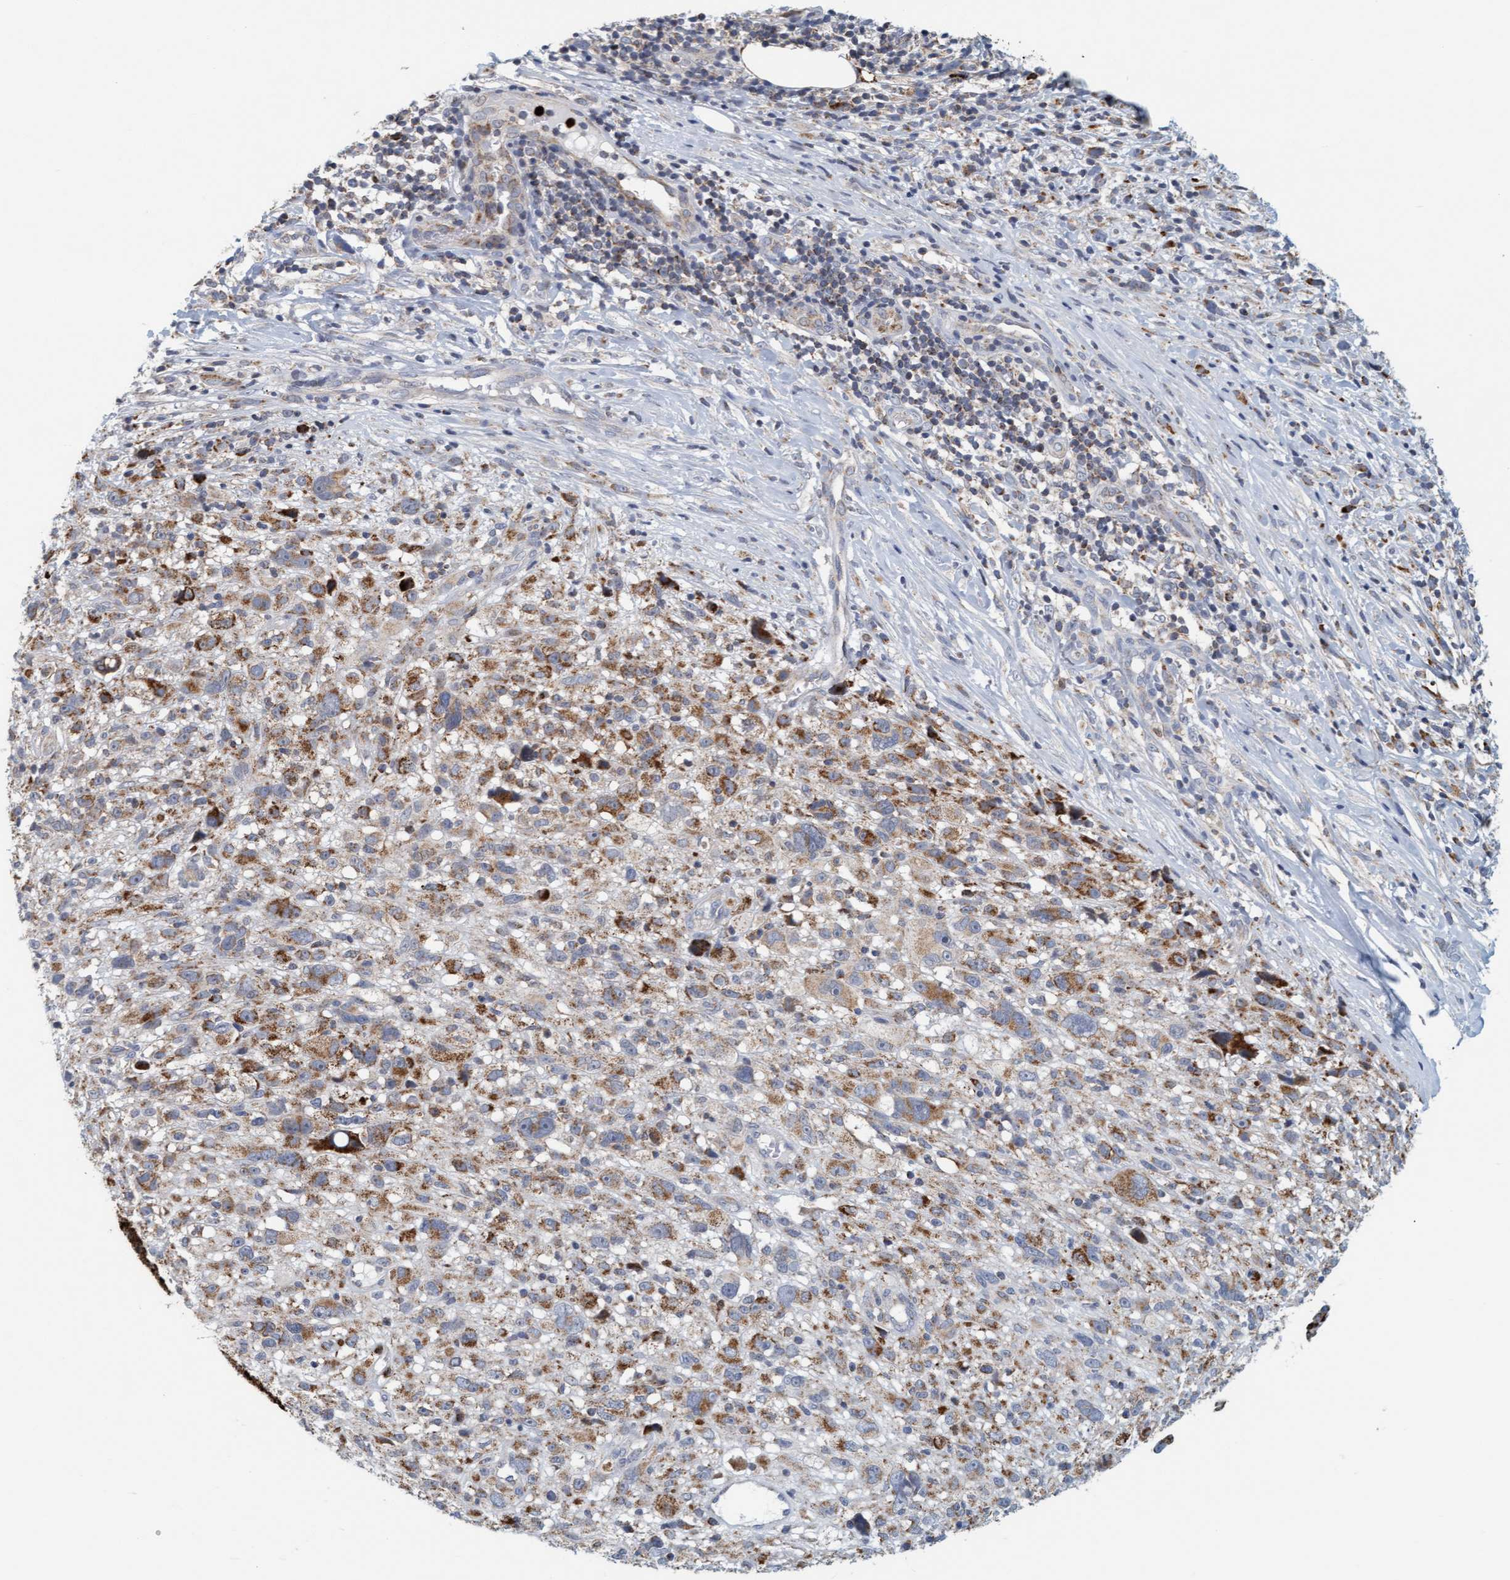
{"staining": {"intensity": "moderate", "quantity": ">75%", "location": "cytoplasmic/membranous"}, "tissue": "melanoma", "cell_type": "Tumor cells", "image_type": "cancer", "snomed": [{"axis": "morphology", "description": "Malignant melanoma, NOS"}, {"axis": "topography", "description": "Skin"}], "caption": "High-power microscopy captured an immunohistochemistry photomicrograph of melanoma, revealing moderate cytoplasmic/membranous positivity in approximately >75% of tumor cells. The protein of interest is stained brown, and the nuclei are stained in blue (DAB (3,3'-diaminobenzidine) IHC with brightfield microscopy, high magnification).", "gene": "B9D1", "patient": {"sex": "female", "age": 55}}